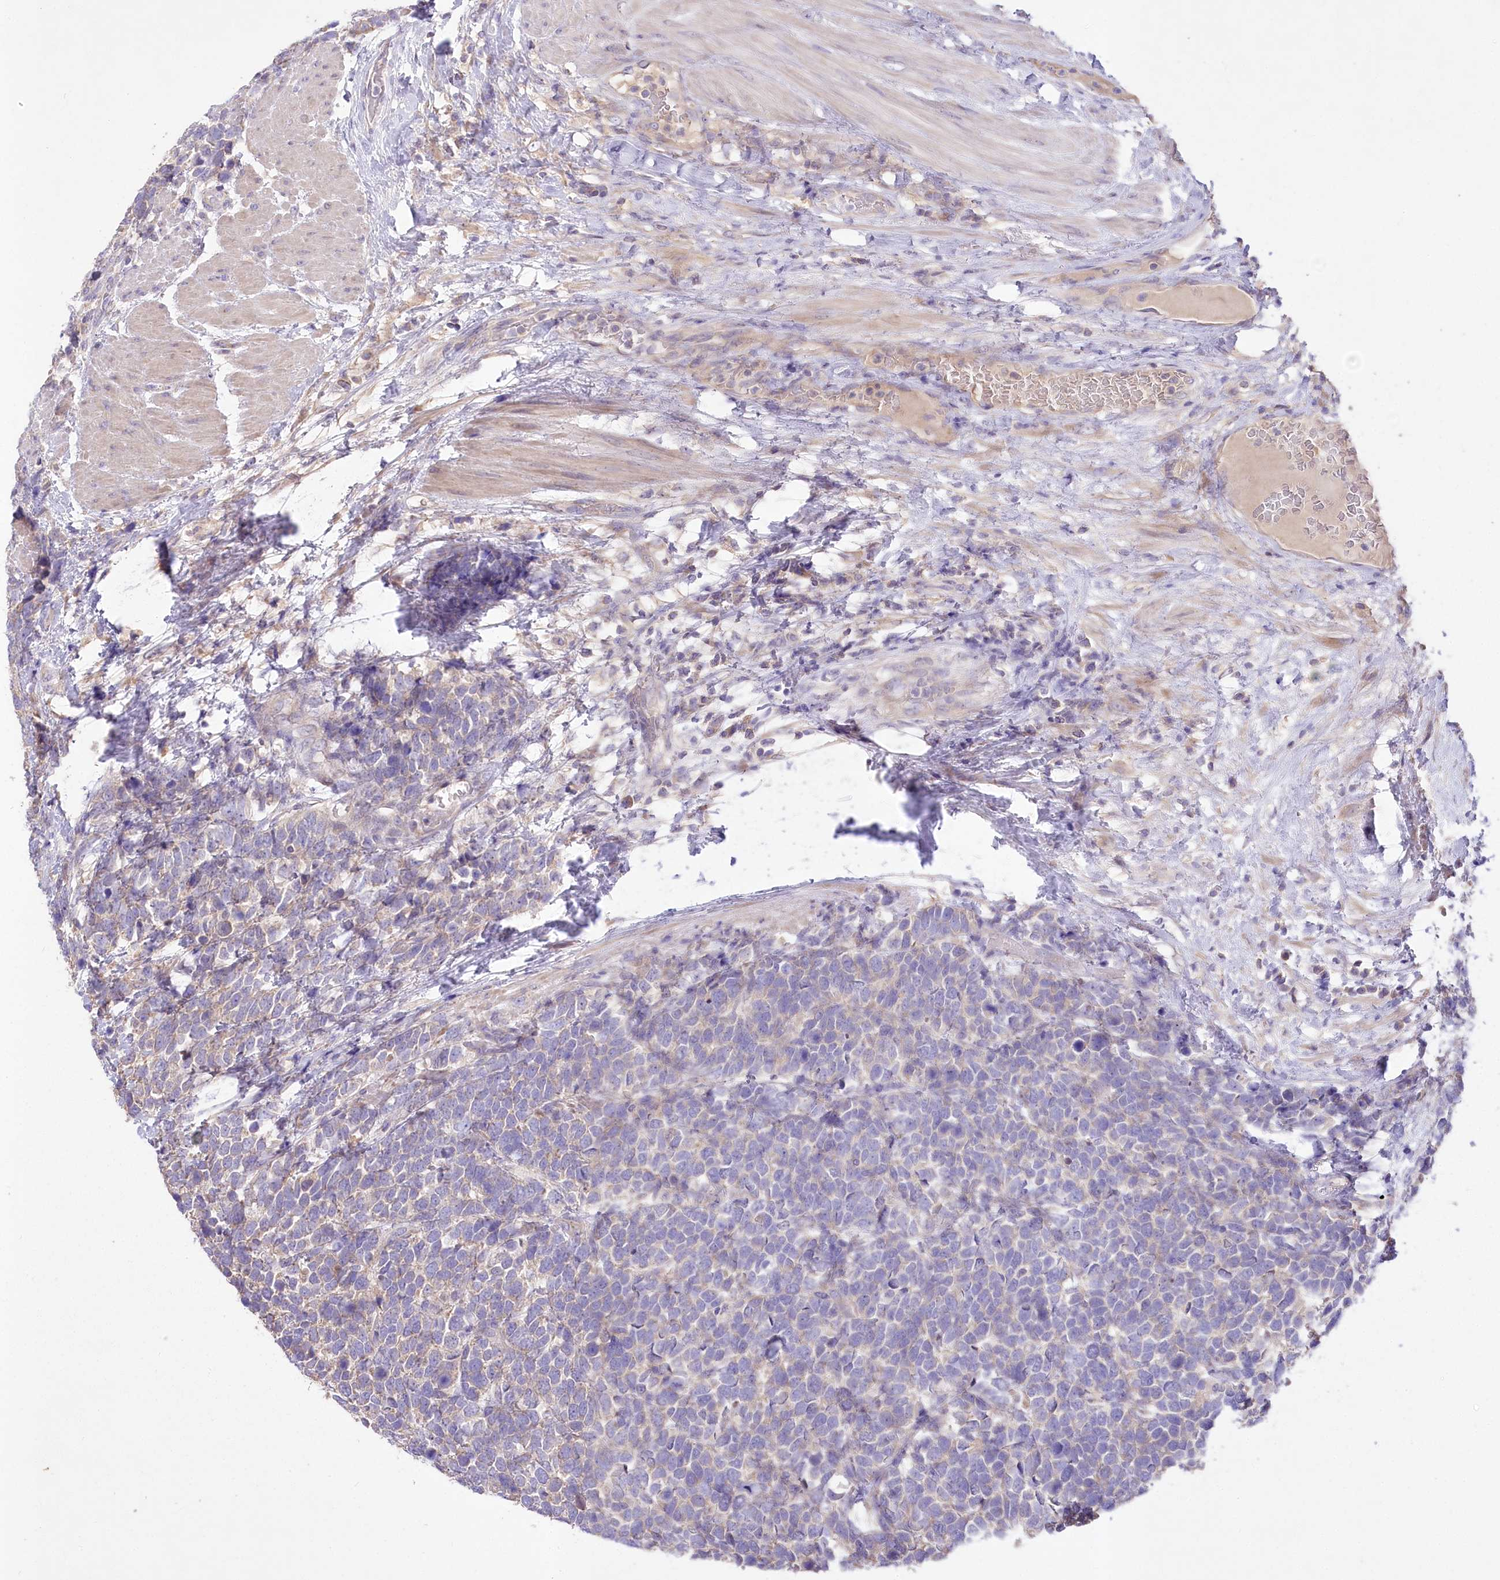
{"staining": {"intensity": "negative", "quantity": "none", "location": "none"}, "tissue": "urothelial cancer", "cell_type": "Tumor cells", "image_type": "cancer", "snomed": [{"axis": "morphology", "description": "Urothelial carcinoma, High grade"}, {"axis": "topography", "description": "Urinary bladder"}], "caption": "Tumor cells are negative for protein expression in human urothelial carcinoma (high-grade).", "gene": "PBLD", "patient": {"sex": "female", "age": 82}}